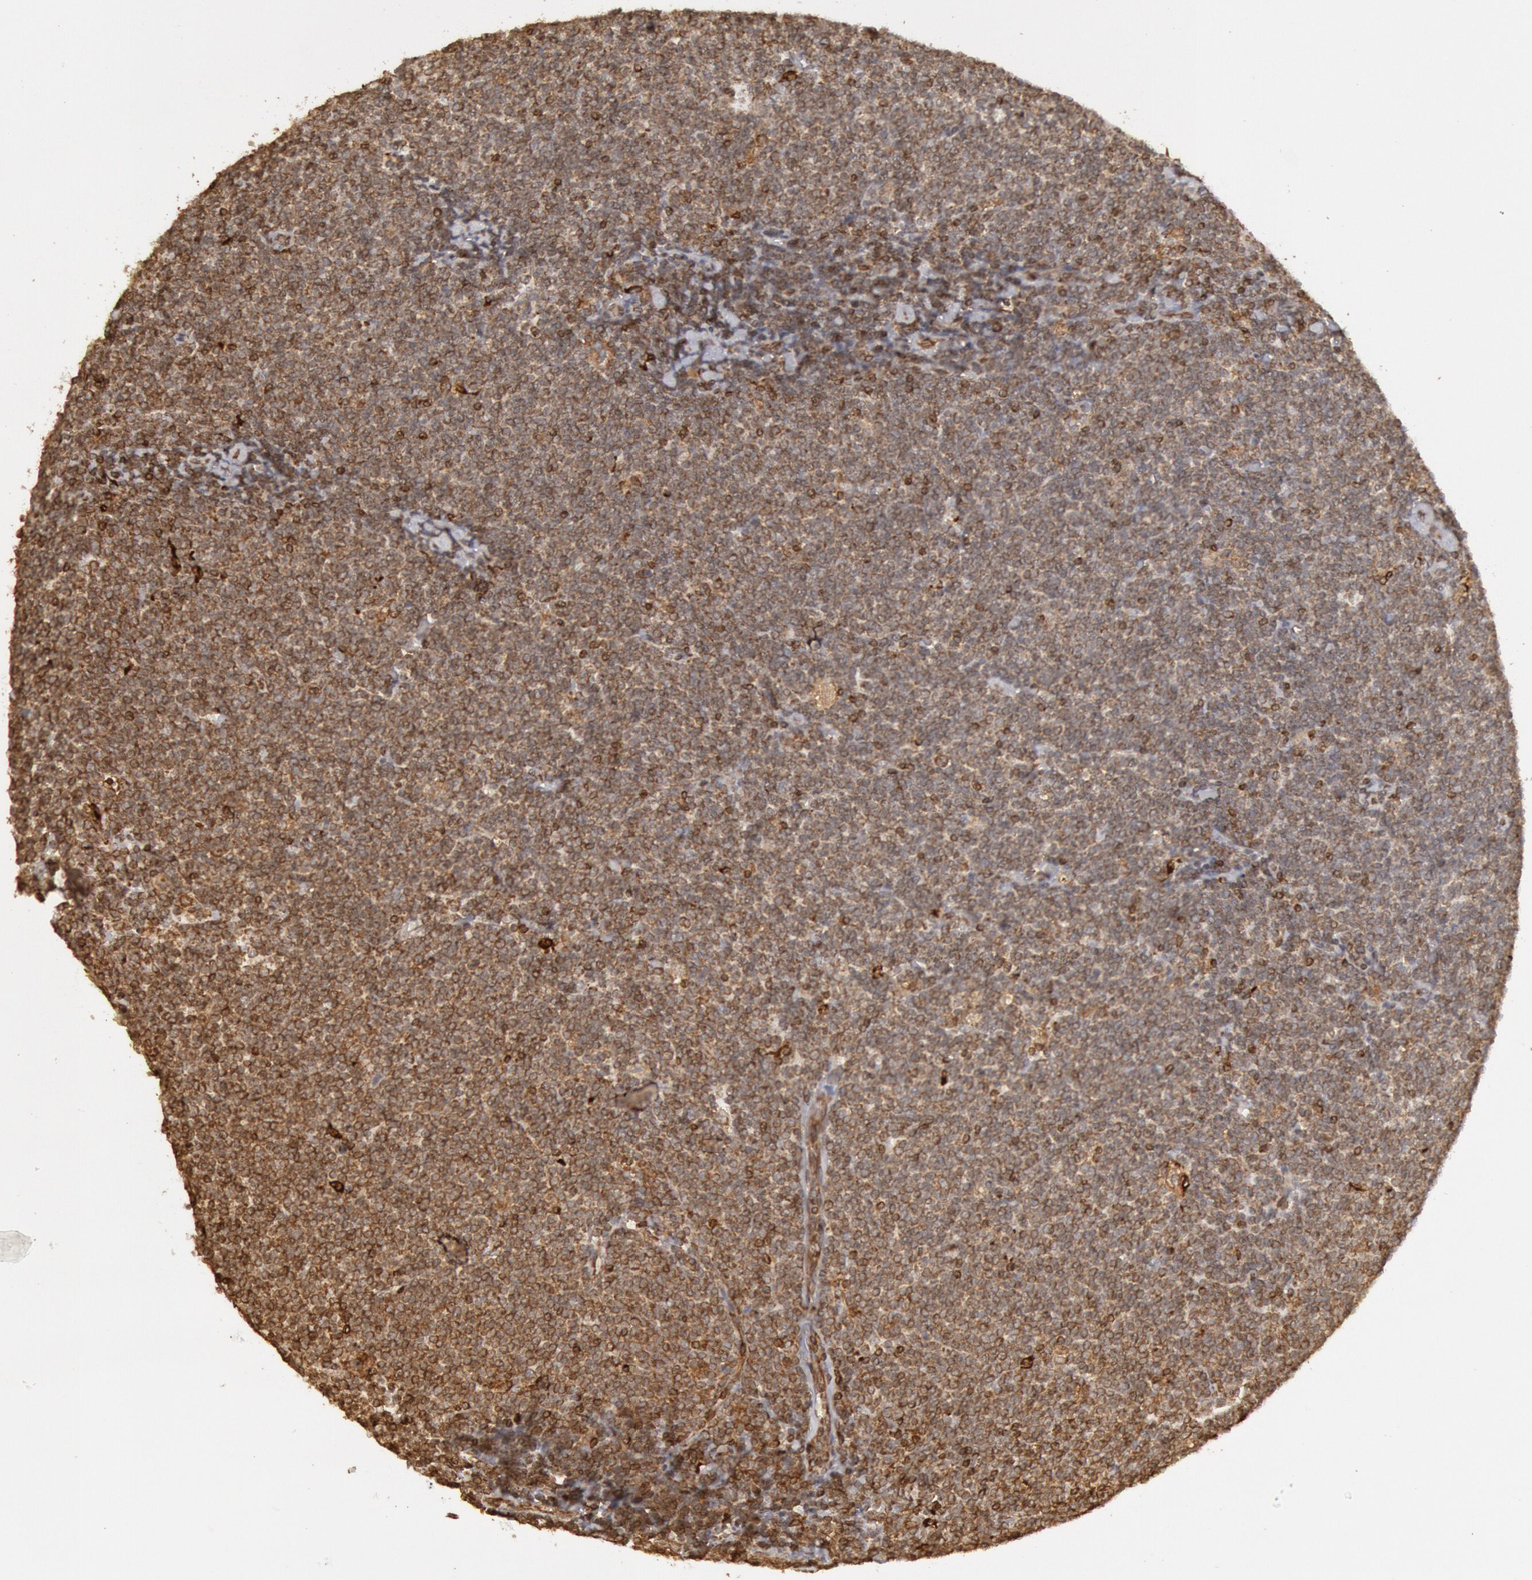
{"staining": {"intensity": "moderate", "quantity": ">75%", "location": "cytoplasmic/membranous"}, "tissue": "lymphoma", "cell_type": "Tumor cells", "image_type": "cancer", "snomed": [{"axis": "morphology", "description": "Malignant lymphoma, non-Hodgkin's type, Low grade"}, {"axis": "topography", "description": "Lymph node"}], "caption": "Brown immunohistochemical staining in lymphoma displays moderate cytoplasmic/membranous expression in about >75% of tumor cells.", "gene": "TAP2", "patient": {"sex": "male", "age": 65}}